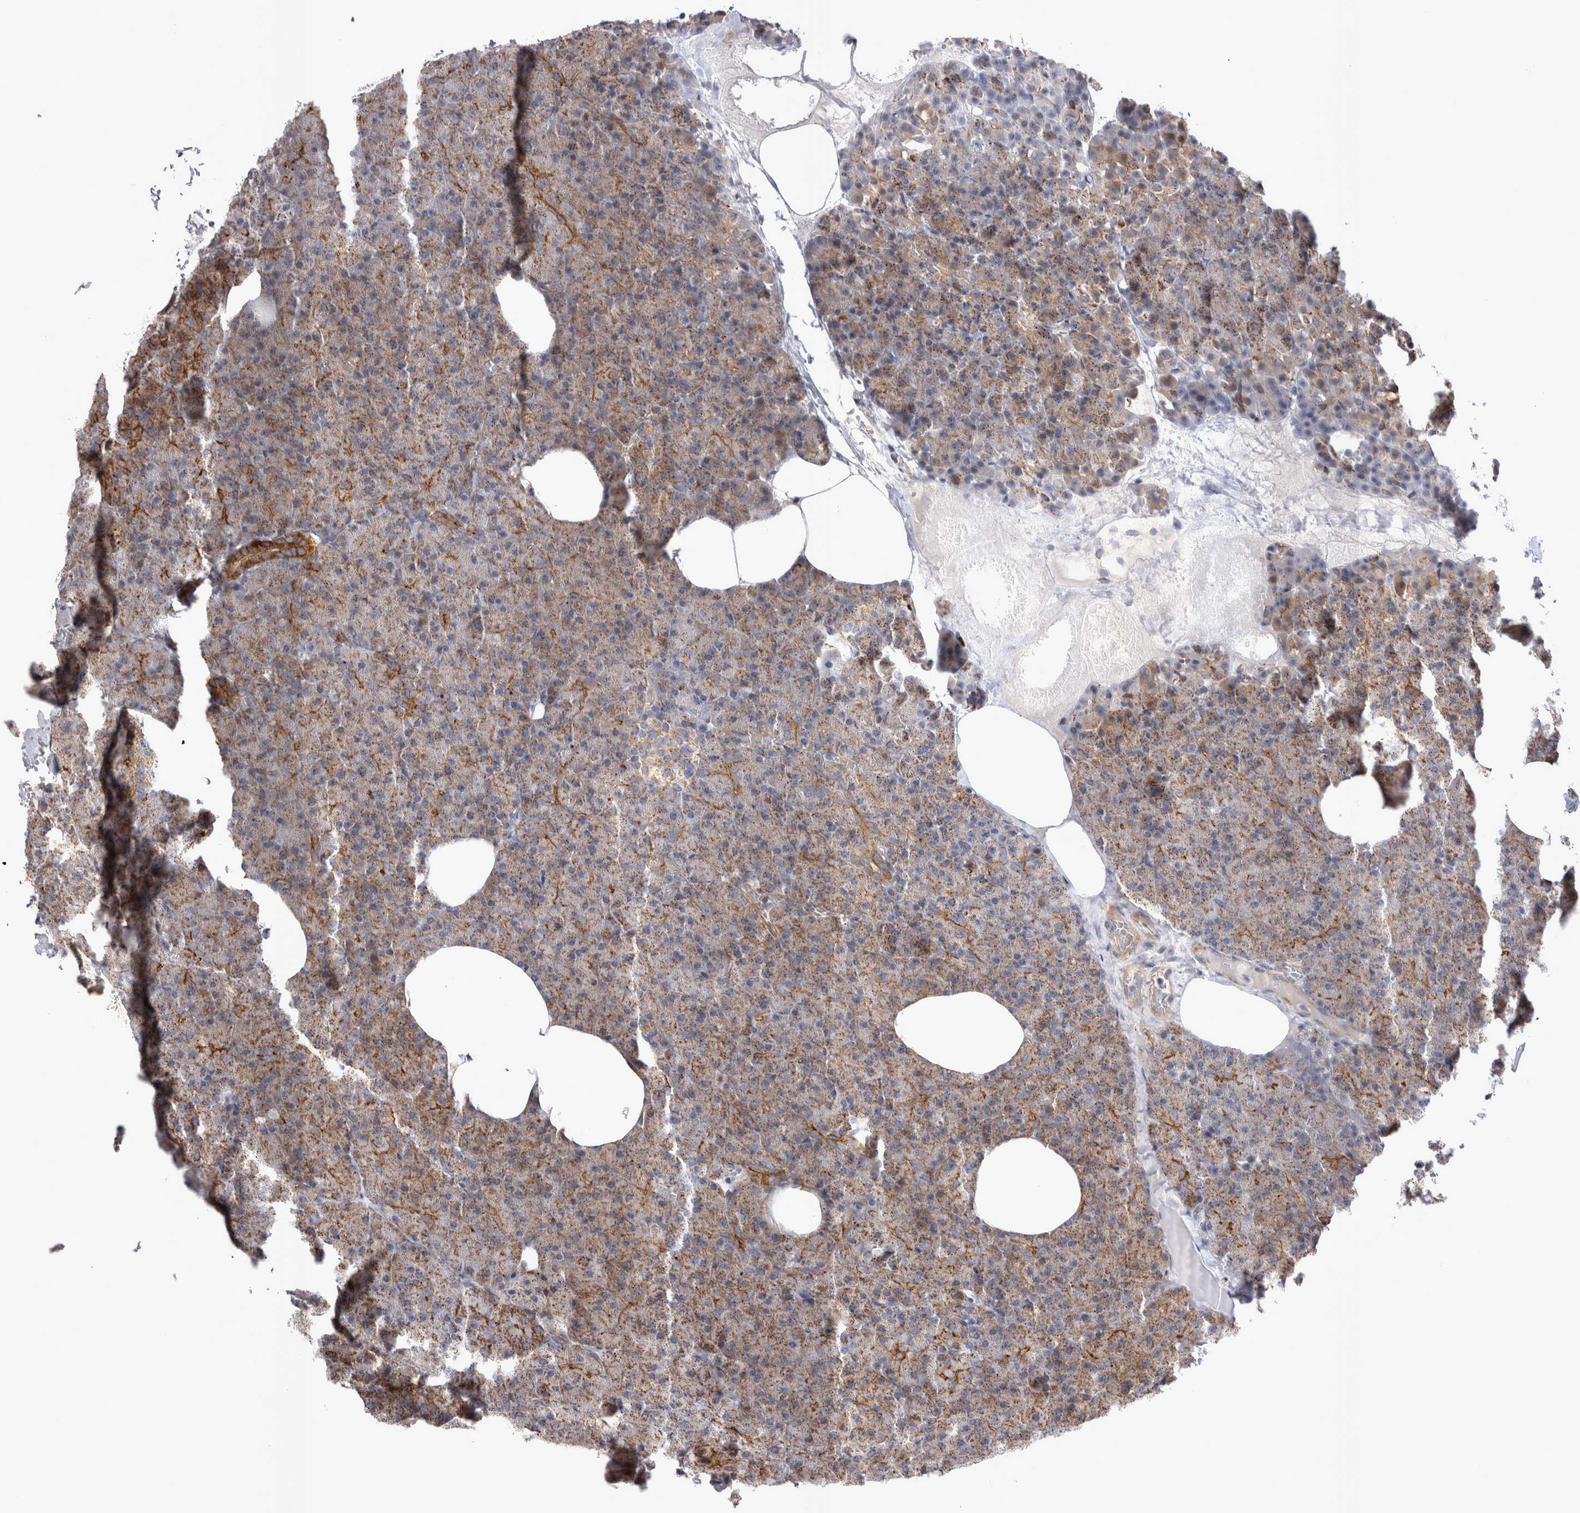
{"staining": {"intensity": "moderate", "quantity": ">75%", "location": "cytoplasmic/membranous"}, "tissue": "pancreas", "cell_type": "Exocrine glandular cells", "image_type": "normal", "snomed": [{"axis": "morphology", "description": "Normal tissue, NOS"}, {"axis": "morphology", "description": "Carcinoid, malignant, NOS"}, {"axis": "topography", "description": "Pancreas"}], "caption": "Pancreas stained with DAB IHC reveals medium levels of moderate cytoplasmic/membranous positivity in about >75% of exocrine glandular cells.", "gene": "TSPOAP1", "patient": {"sex": "female", "age": 35}}